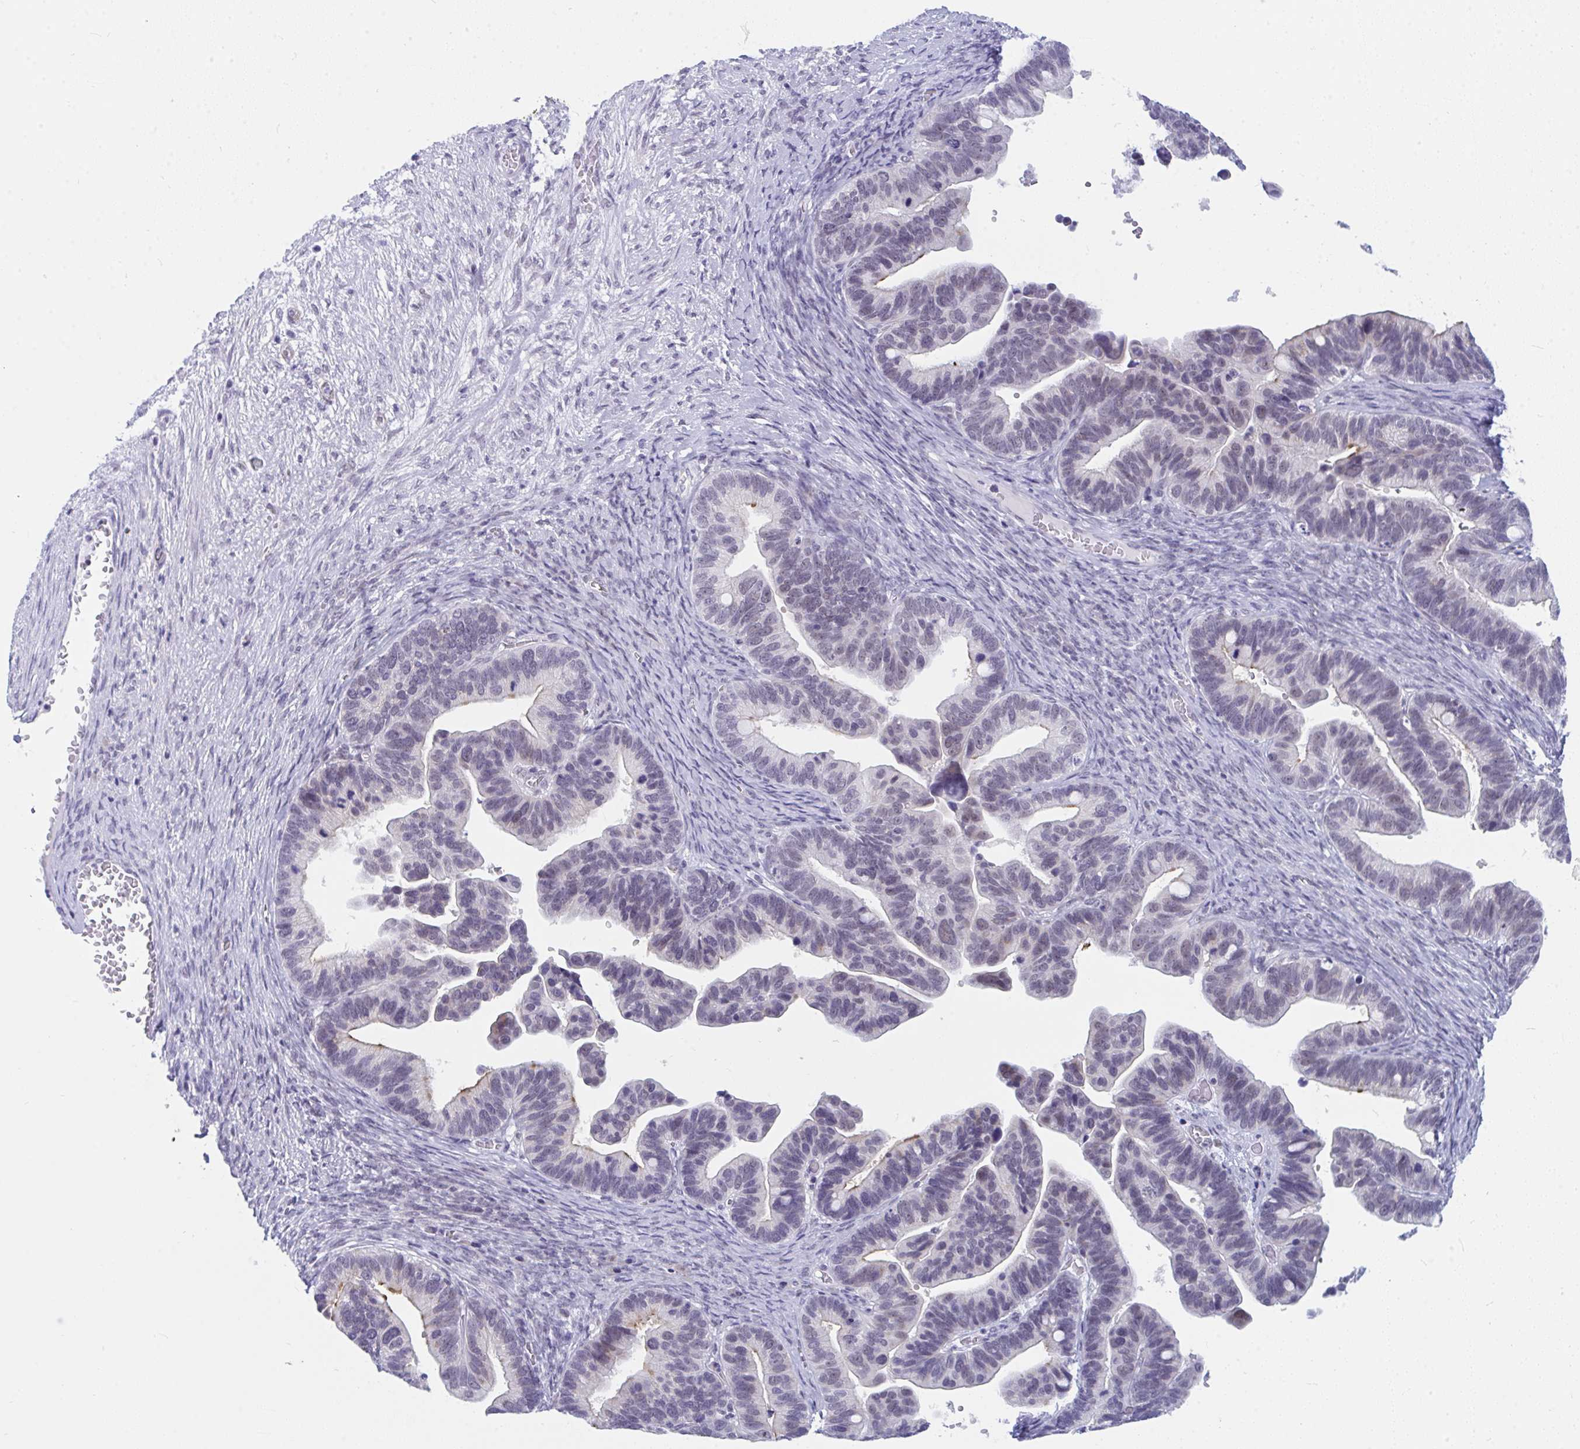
{"staining": {"intensity": "negative", "quantity": "none", "location": "none"}, "tissue": "ovarian cancer", "cell_type": "Tumor cells", "image_type": "cancer", "snomed": [{"axis": "morphology", "description": "Cystadenocarcinoma, serous, NOS"}, {"axis": "topography", "description": "Ovary"}], "caption": "Protein analysis of ovarian cancer demonstrates no significant expression in tumor cells.", "gene": "CDK13", "patient": {"sex": "female", "age": 56}}